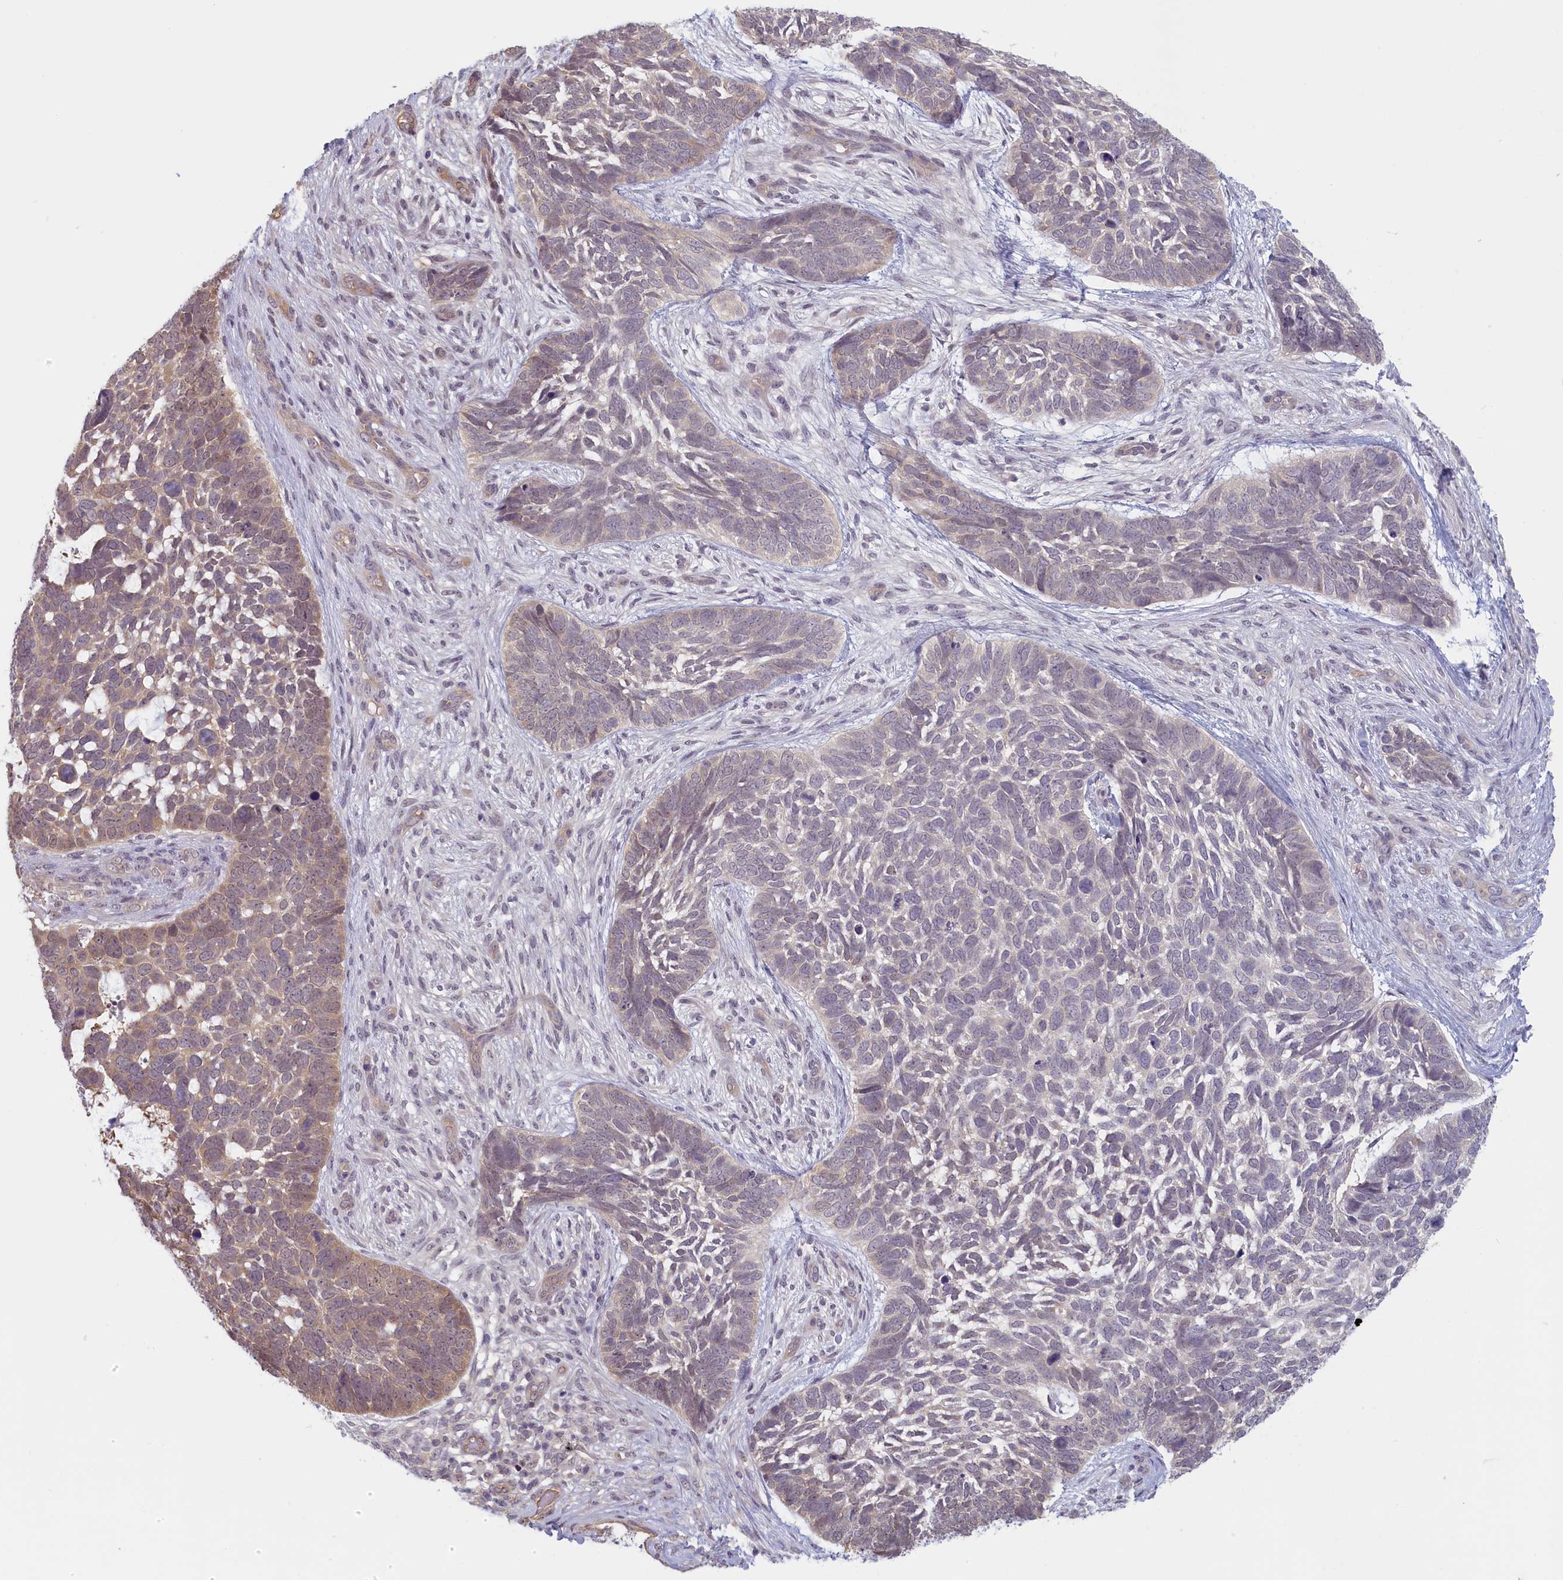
{"staining": {"intensity": "moderate", "quantity": "<25%", "location": "cytoplasmic/membranous"}, "tissue": "skin cancer", "cell_type": "Tumor cells", "image_type": "cancer", "snomed": [{"axis": "morphology", "description": "Basal cell carcinoma"}, {"axis": "topography", "description": "Skin"}], "caption": "The histopathology image exhibits immunohistochemical staining of skin basal cell carcinoma. There is moderate cytoplasmic/membranous staining is present in approximately <25% of tumor cells. (Stains: DAB (3,3'-diaminobenzidine) in brown, nuclei in blue, Microscopy: brightfield microscopy at high magnification).", "gene": "C19orf44", "patient": {"sex": "male", "age": 88}}